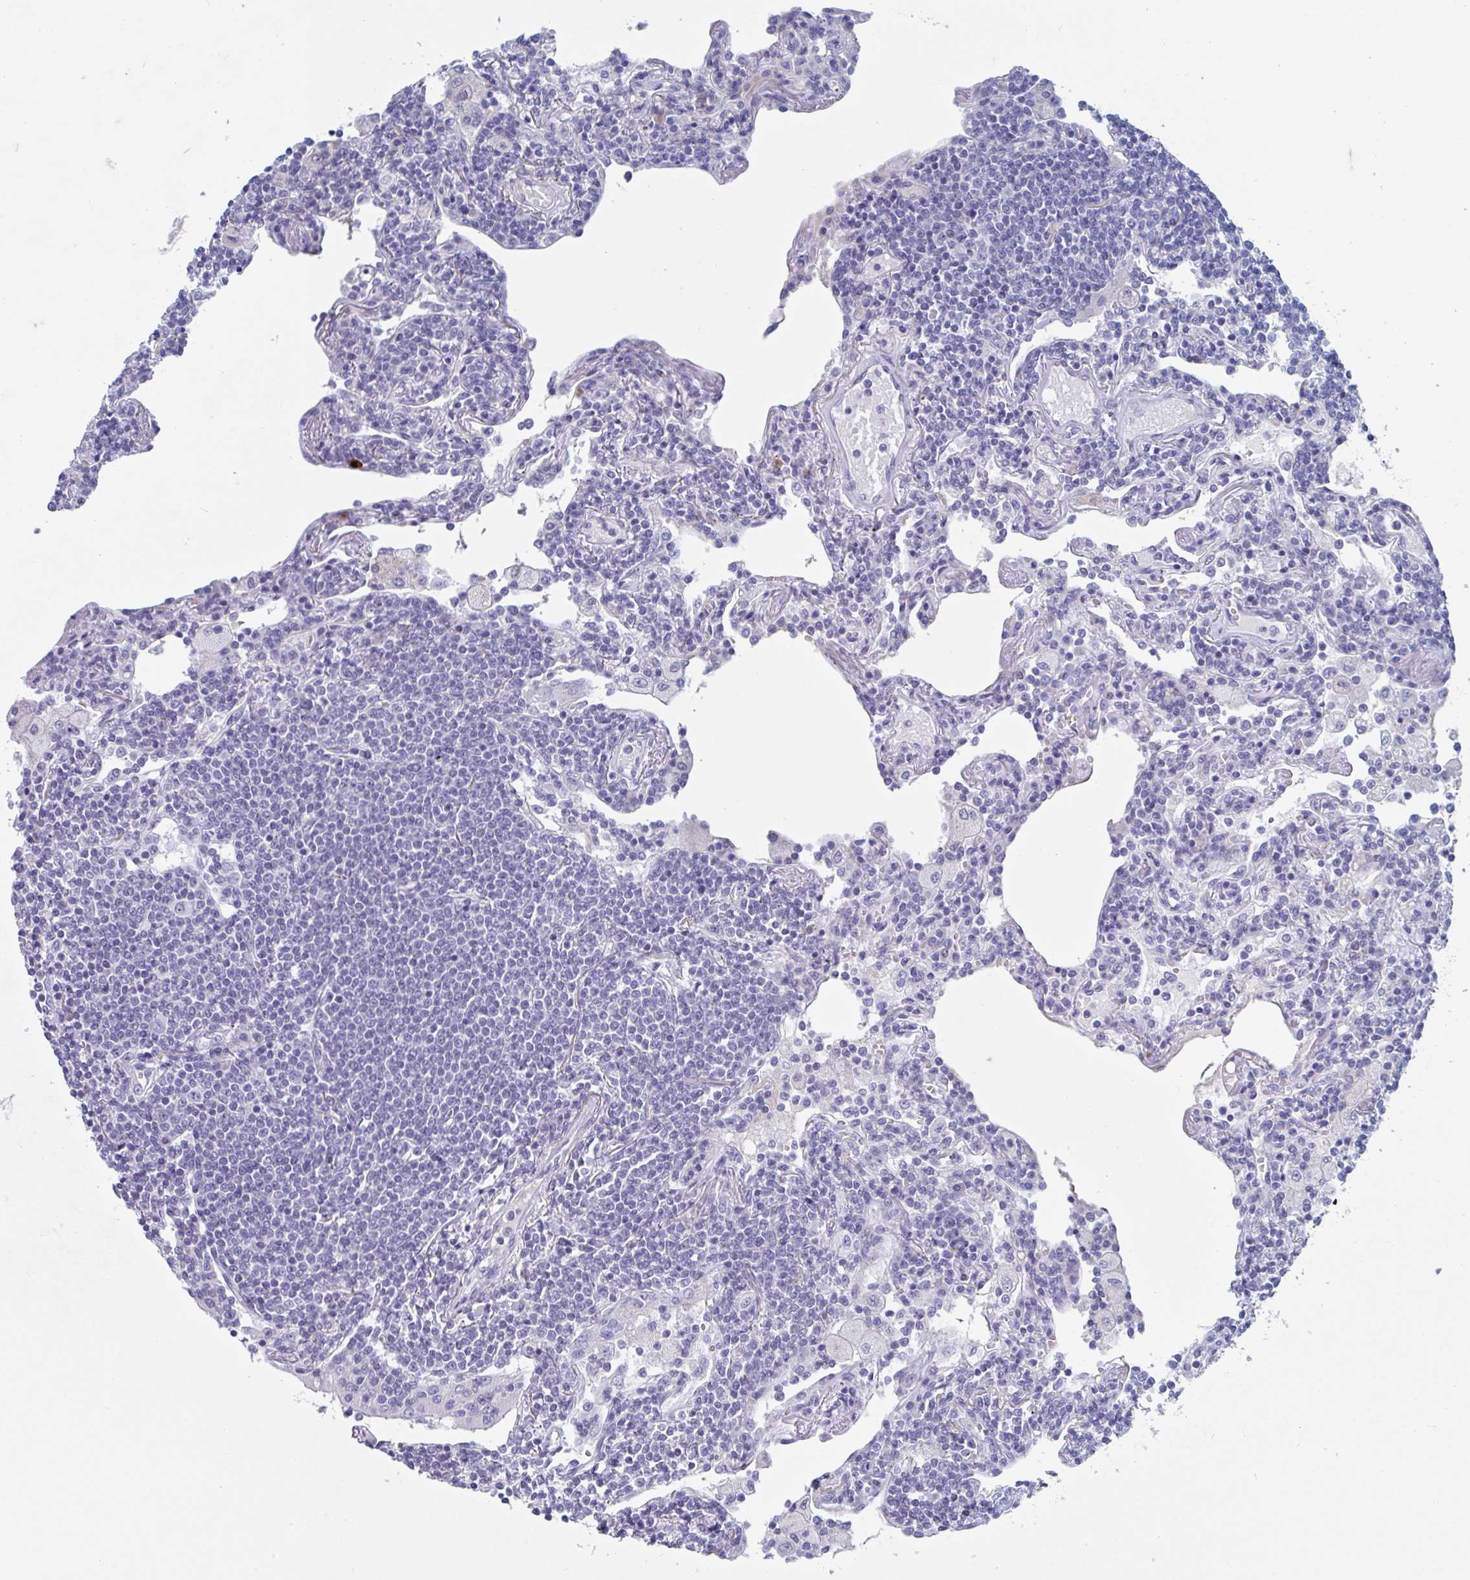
{"staining": {"intensity": "negative", "quantity": "none", "location": "none"}, "tissue": "lymphoma", "cell_type": "Tumor cells", "image_type": "cancer", "snomed": [{"axis": "morphology", "description": "Malignant lymphoma, non-Hodgkin's type, Low grade"}, {"axis": "topography", "description": "Lung"}], "caption": "Immunohistochemical staining of human malignant lymphoma, non-Hodgkin's type (low-grade) reveals no significant staining in tumor cells.", "gene": "NT5C3B", "patient": {"sex": "female", "age": 71}}